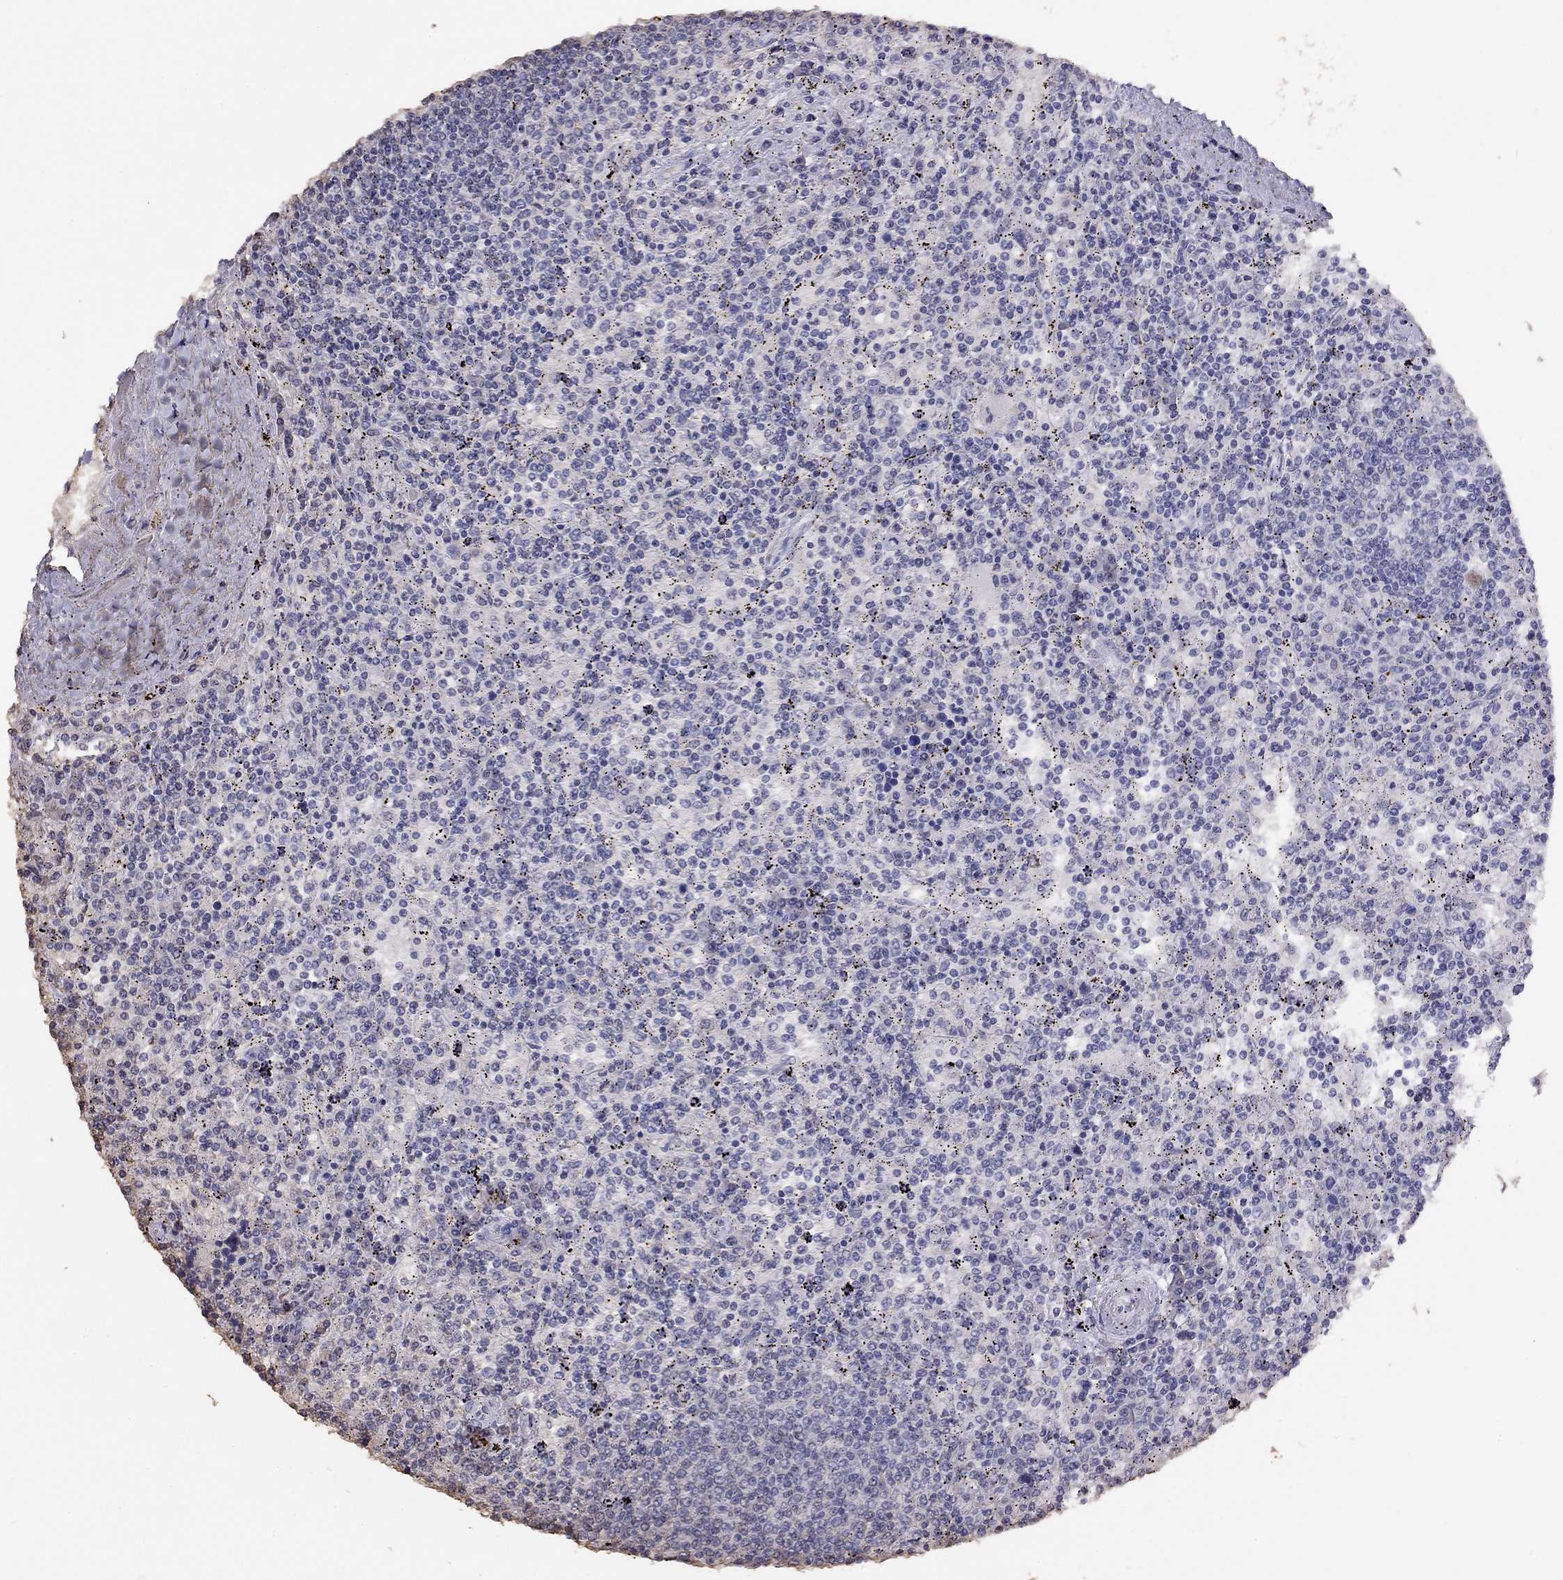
{"staining": {"intensity": "negative", "quantity": "none", "location": "none"}, "tissue": "lymphoma", "cell_type": "Tumor cells", "image_type": "cancer", "snomed": [{"axis": "morphology", "description": "Malignant lymphoma, non-Hodgkin's type, Low grade"}, {"axis": "topography", "description": "Spleen"}], "caption": "Tumor cells show no significant expression in lymphoma. (DAB (3,3'-diaminobenzidine) immunohistochemistry with hematoxylin counter stain).", "gene": "SUN3", "patient": {"sex": "male", "age": 62}}